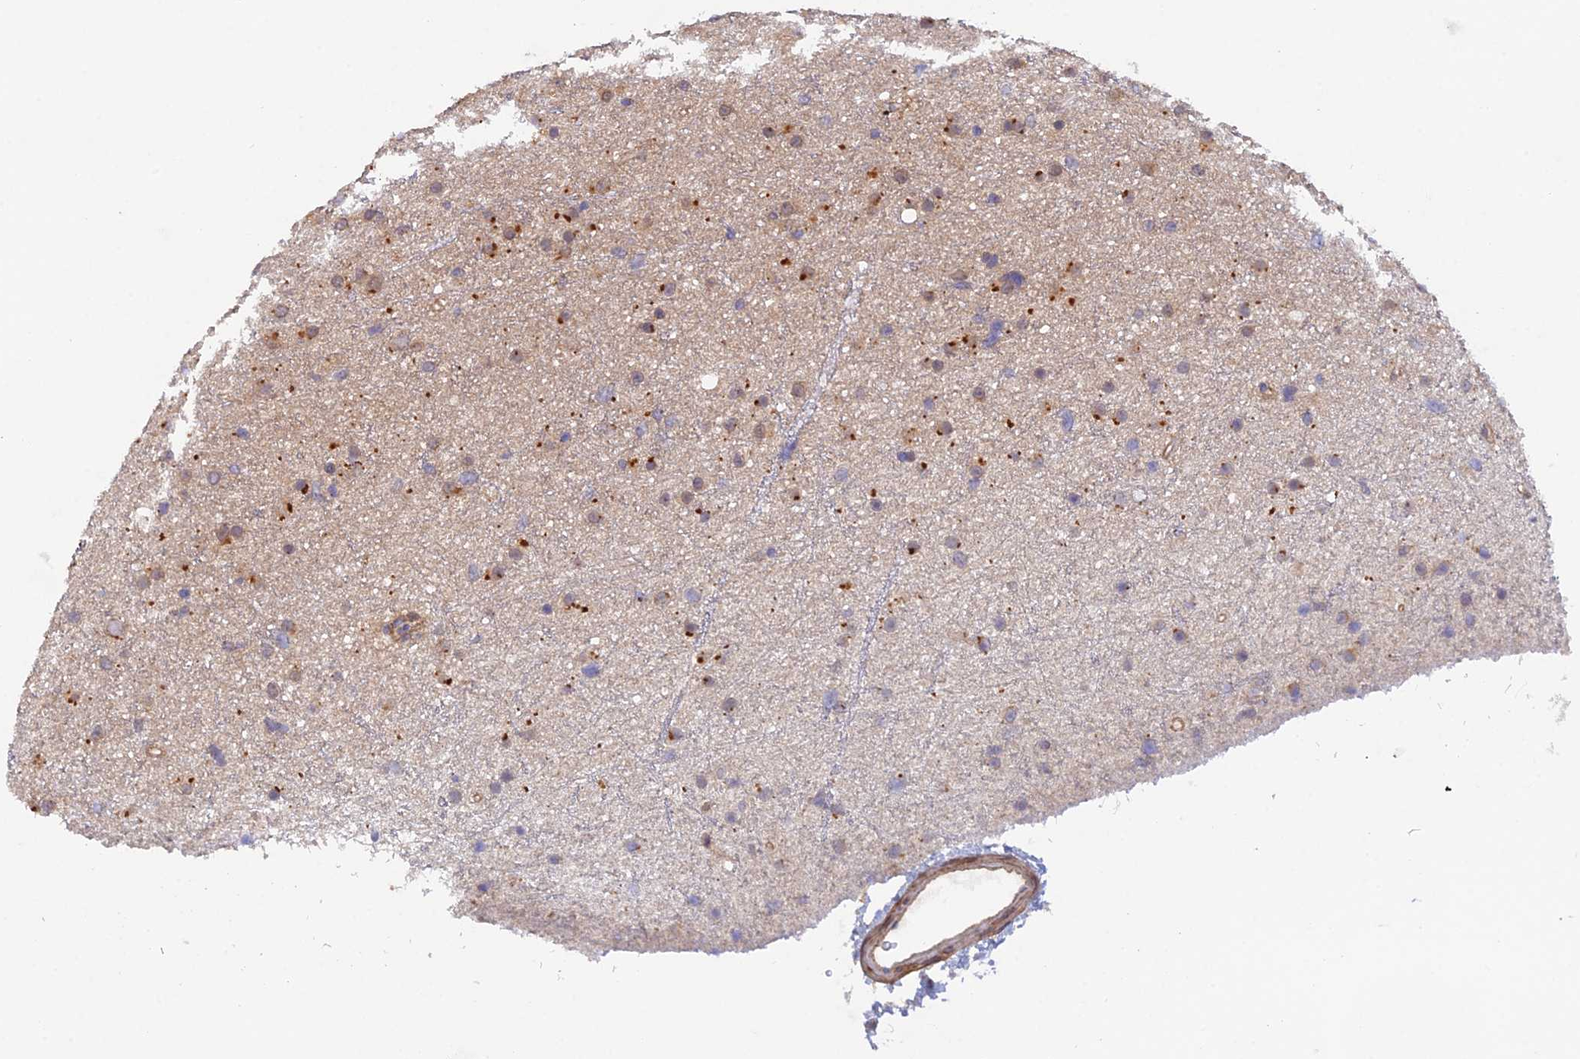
{"staining": {"intensity": "weak", "quantity": ">75%", "location": "cytoplasmic/membranous"}, "tissue": "glioma", "cell_type": "Tumor cells", "image_type": "cancer", "snomed": [{"axis": "morphology", "description": "Glioma, malignant, Low grade"}, {"axis": "topography", "description": "Cerebral cortex"}], "caption": "Malignant low-grade glioma tissue demonstrates weak cytoplasmic/membranous positivity in about >75% of tumor cells, visualized by immunohistochemistry.", "gene": "FZR1", "patient": {"sex": "female", "age": 39}}